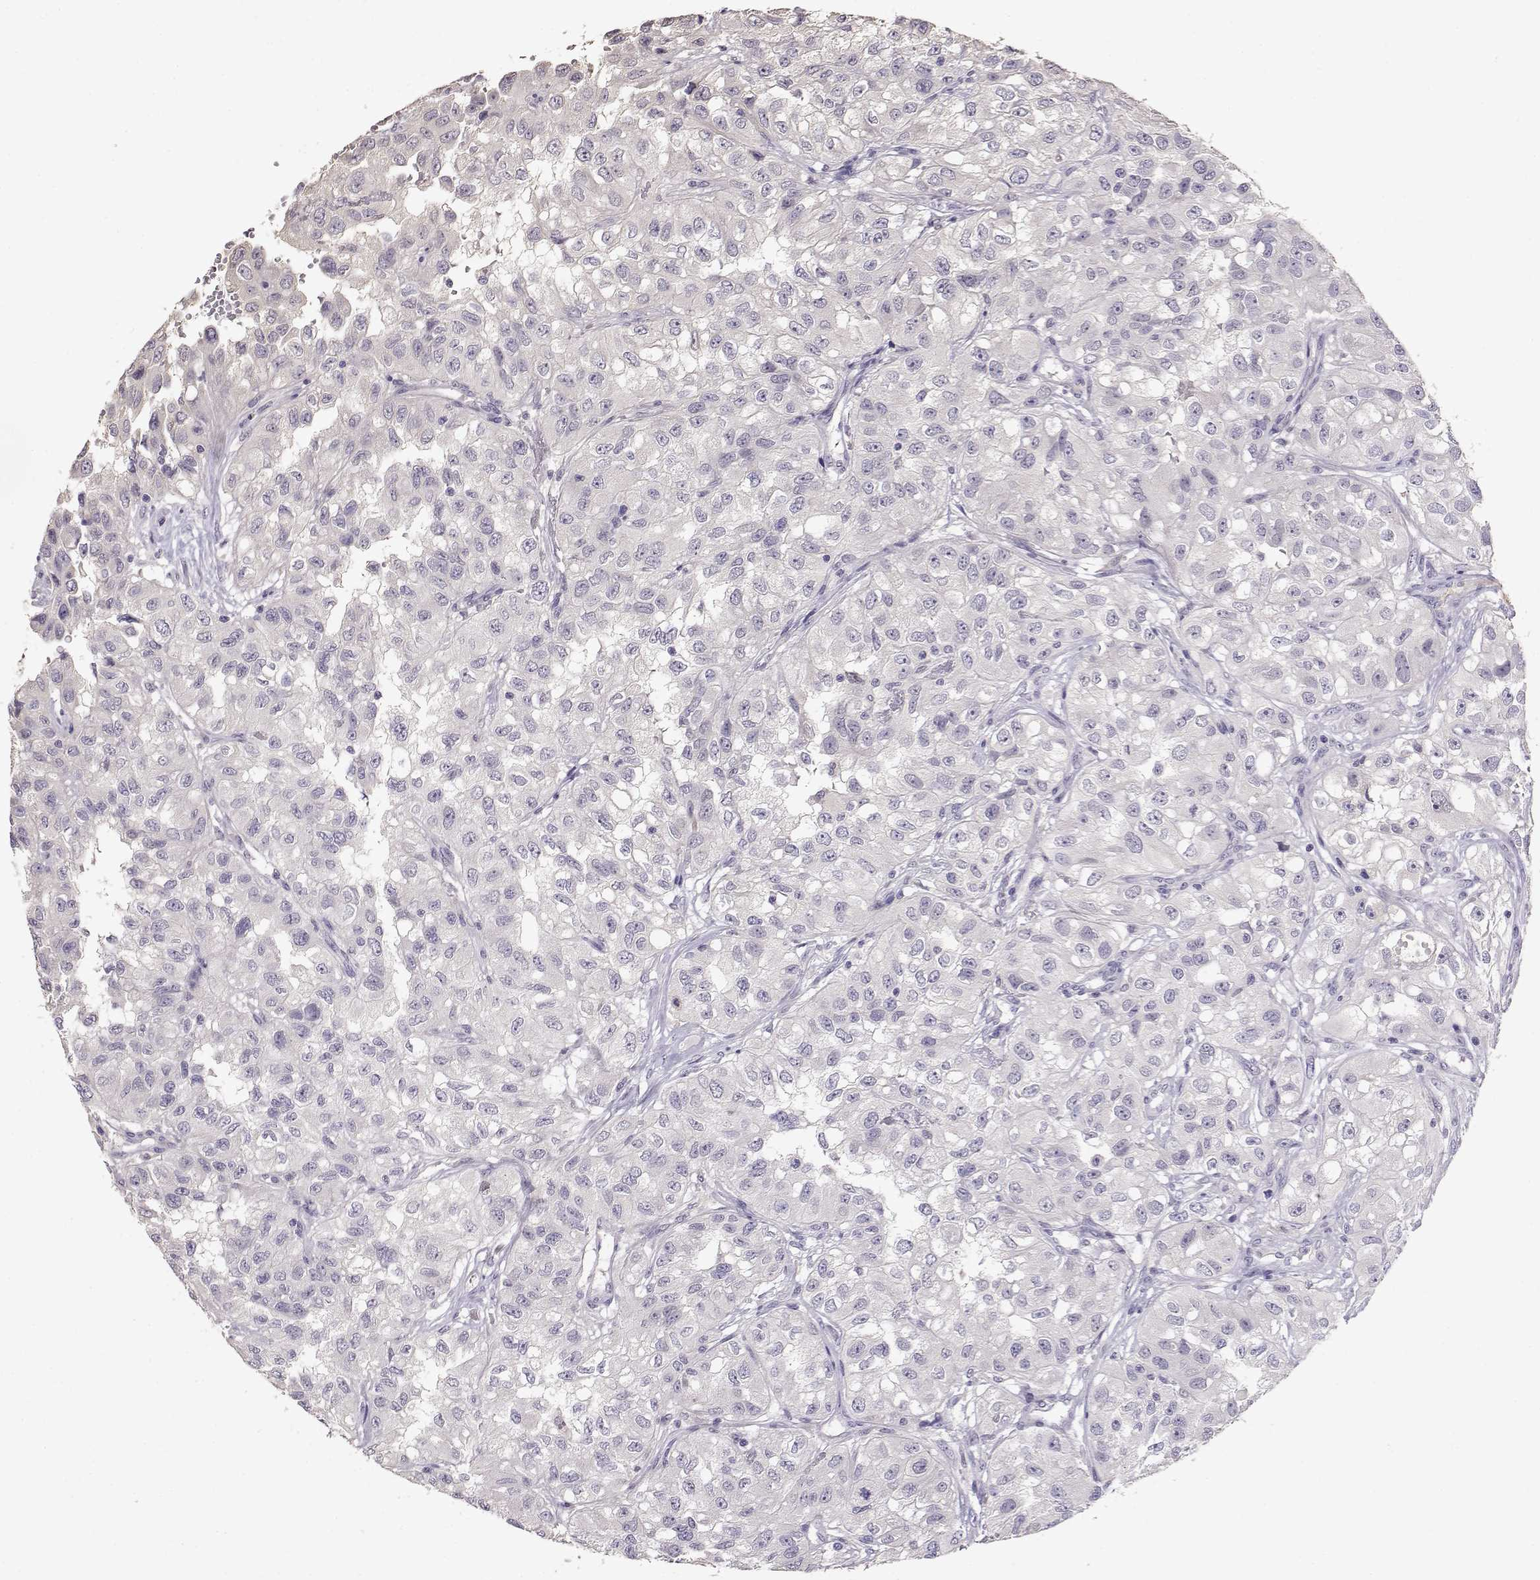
{"staining": {"intensity": "negative", "quantity": "none", "location": "none"}, "tissue": "renal cancer", "cell_type": "Tumor cells", "image_type": "cancer", "snomed": [{"axis": "morphology", "description": "Adenocarcinoma, NOS"}, {"axis": "topography", "description": "Kidney"}], "caption": "IHC micrograph of neoplastic tissue: renal cancer (adenocarcinoma) stained with DAB exhibits no significant protein positivity in tumor cells. (DAB (3,3'-diaminobenzidine) immunohistochemistry, high magnification).", "gene": "TACR1", "patient": {"sex": "male", "age": 64}}